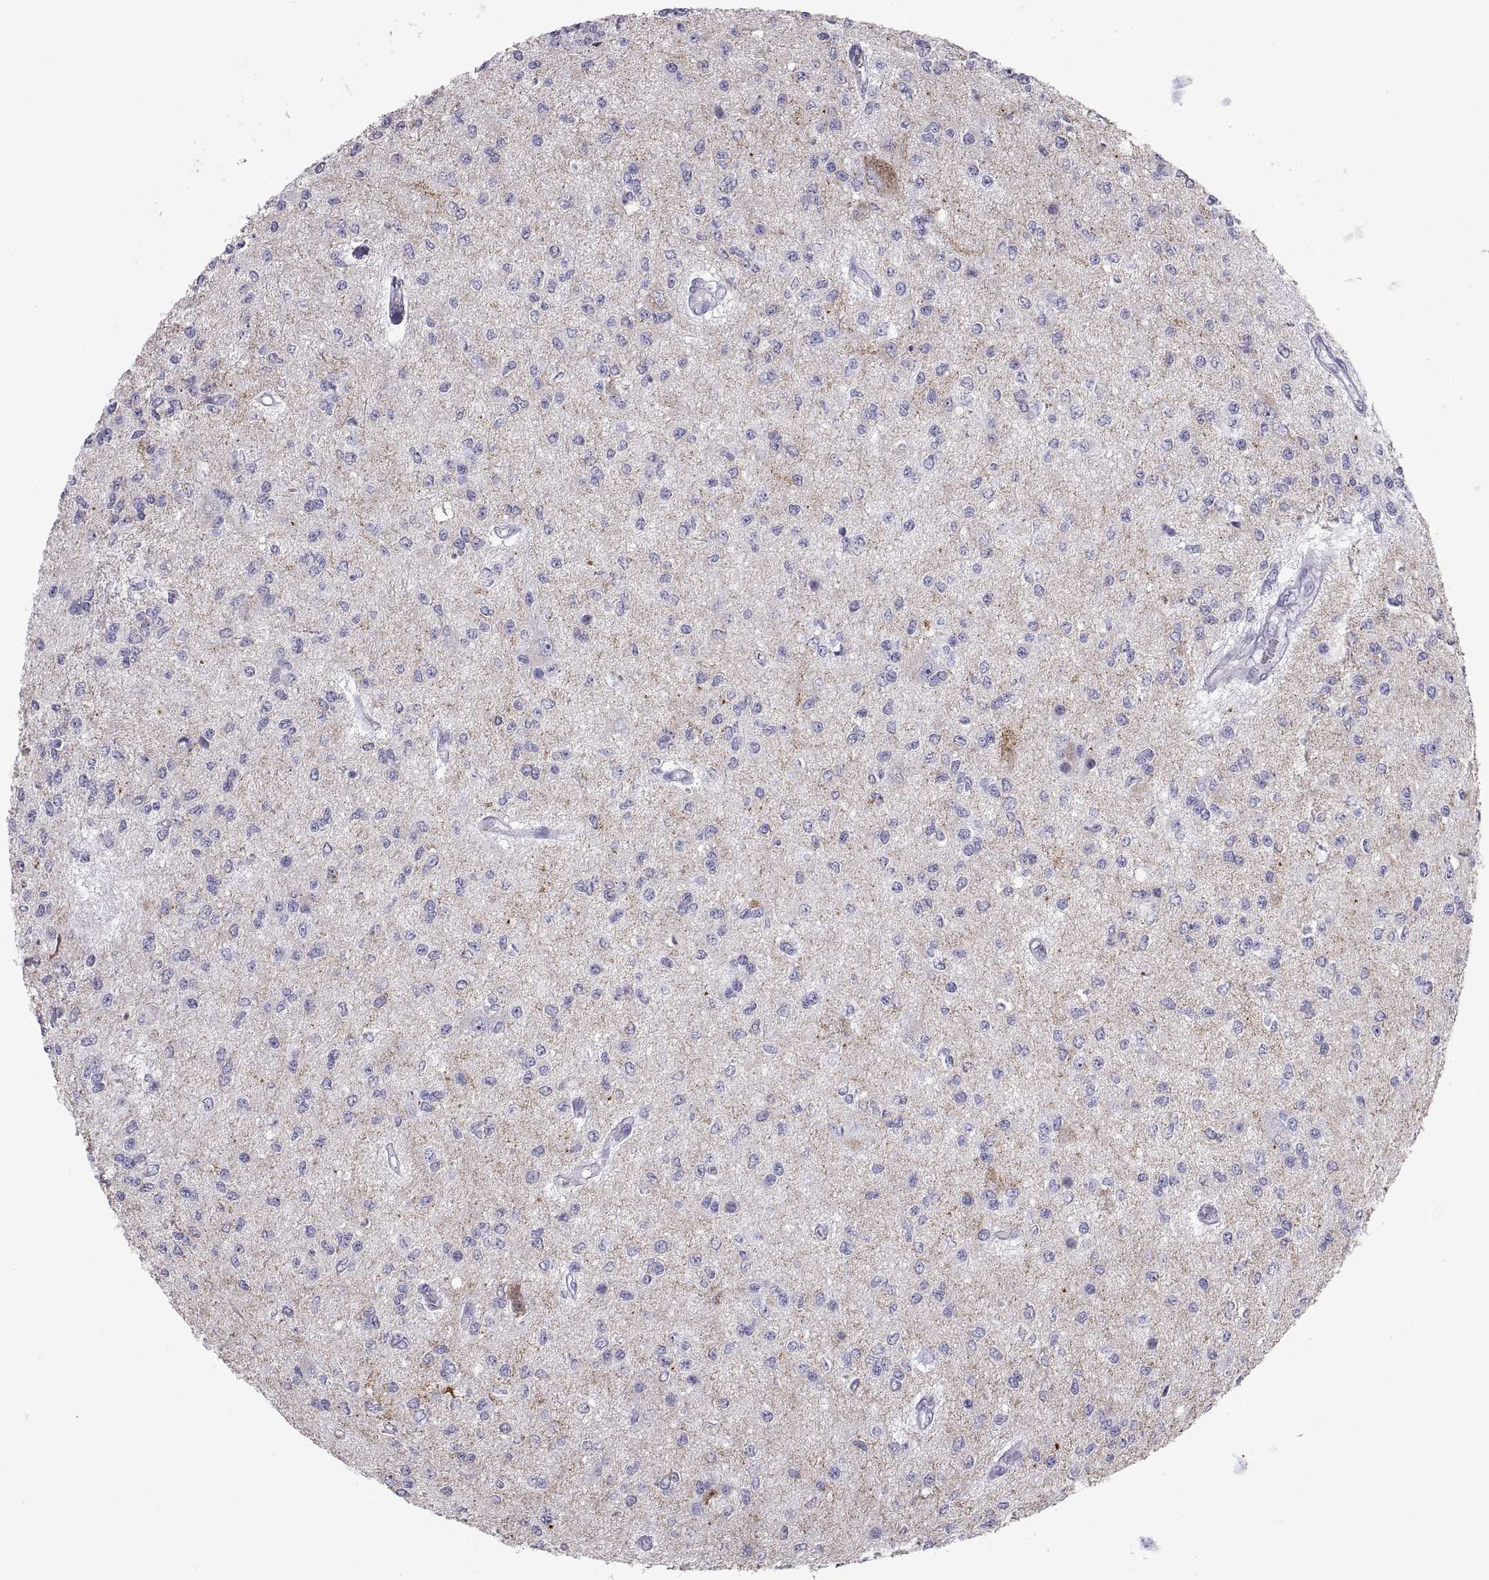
{"staining": {"intensity": "negative", "quantity": "none", "location": "none"}, "tissue": "glioma", "cell_type": "Tumor cells", "image_type": "cancer", "snomed": [{"axis": "morphology", "description": "Glioma, malignant, Low grade"}, {"axis": "topography", "description": "Brain"}], "caption": "An IHC micrograph of glioma is shown. There is no staining in tumor cells of glioma. (IHC, brightfield microscopy, high magnification).", "gene": "PCSK1N", "patient": {"sex": "male", "age": 67}}